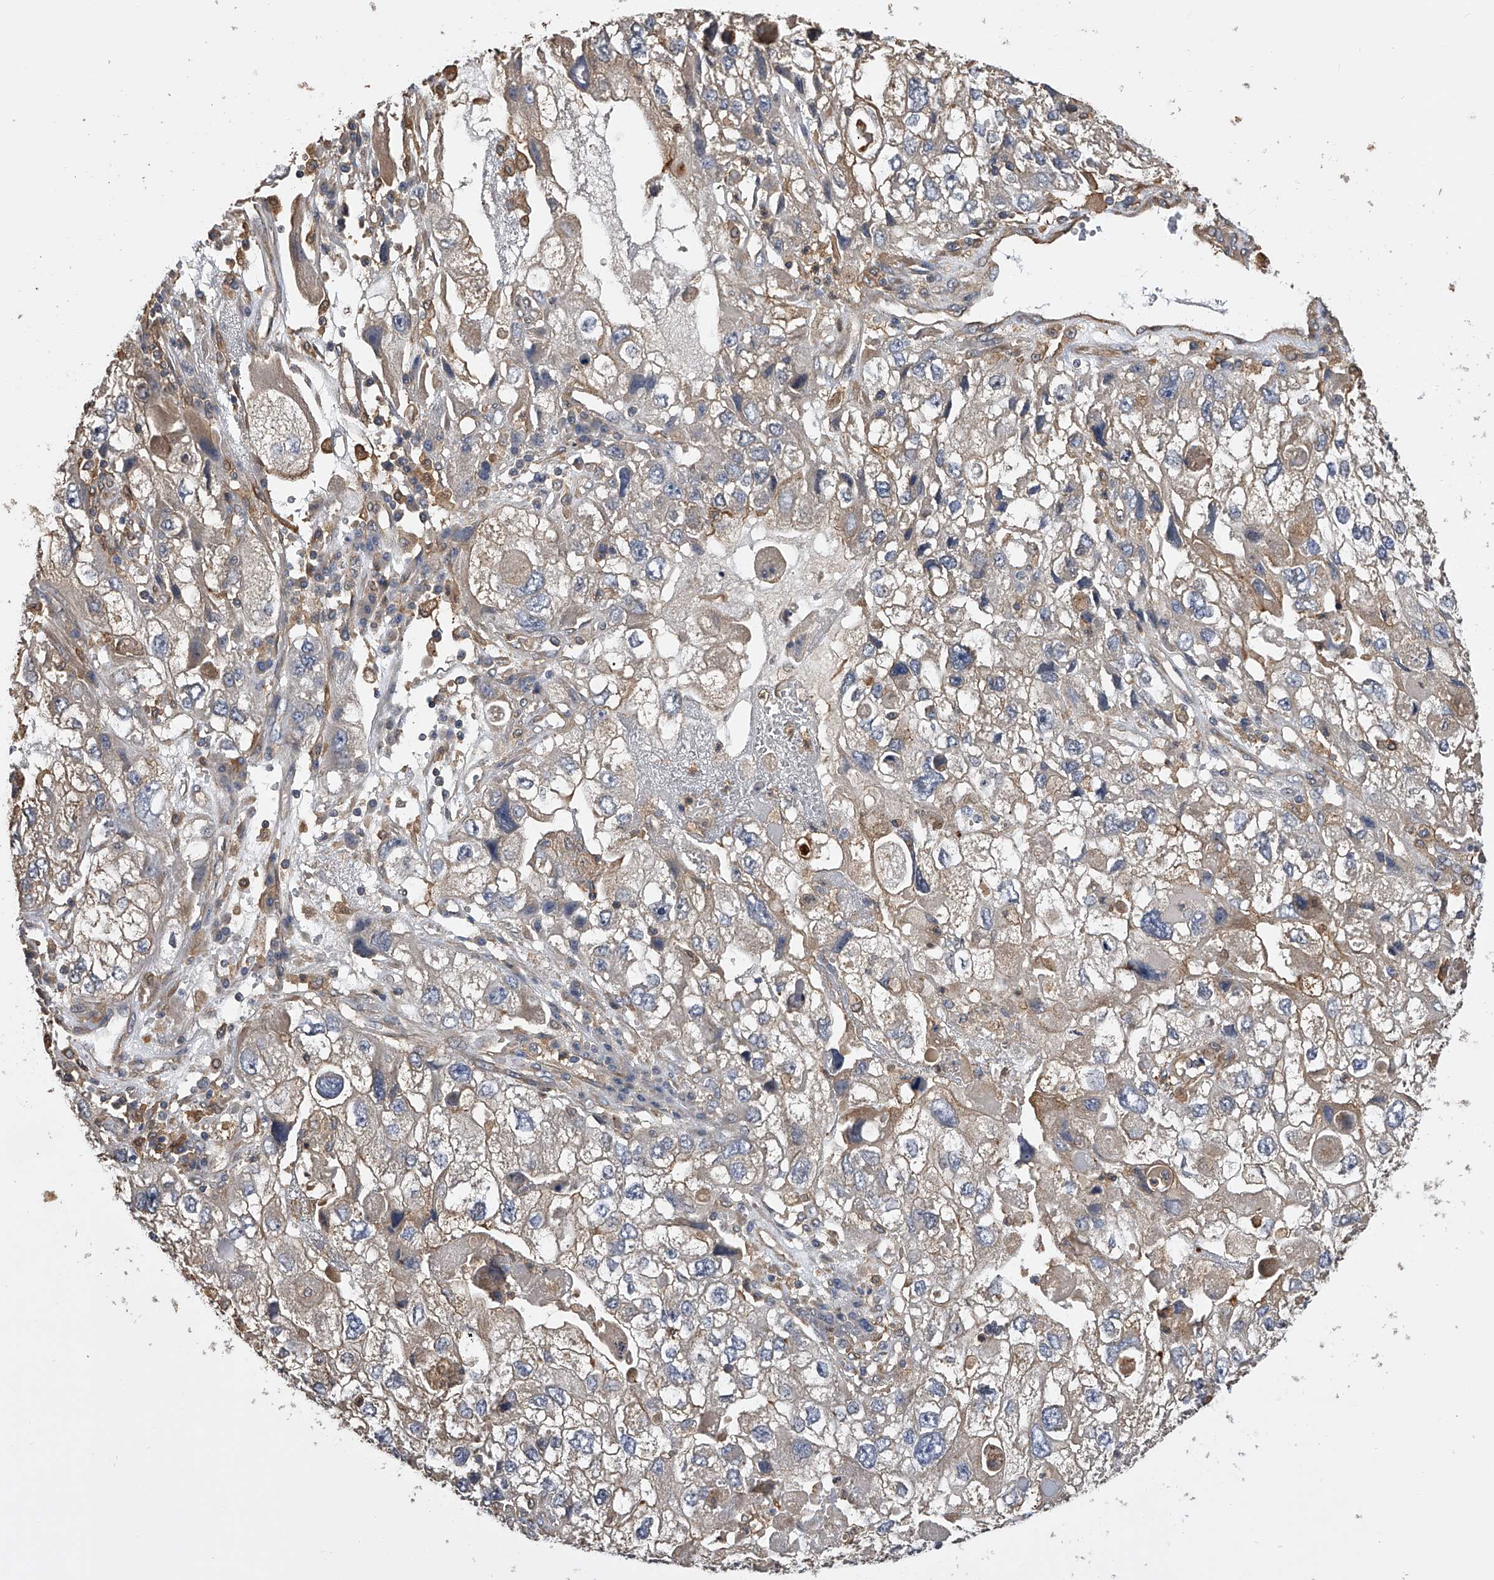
{"staining": {"intensity": "moderate", "quantity": "25%-75%", "location": "cytoplasmic/membranous"}, "tissue": "endometrial cancer", "cell_type": "Tumor cells", "image_type": "cancer", "snomed": [{"axis": "morphology", "description": "Adenocarcinoma, NOS"}, {"axis": "topography", "description": "Endometrium"}], "caption": "Immunohistochemistry micrograph of neoplastic tissue: endometrial adenocarcinoma stained using immunohistochemistry displays medium levels of moderate protein expression localized specifically in the cytoplasmic/membranous of tumor cells, appearing as a cytoplasmic/membranous brown color.", "gene": "PTPRA", "patient": {"sex": "female", "age": 49}}